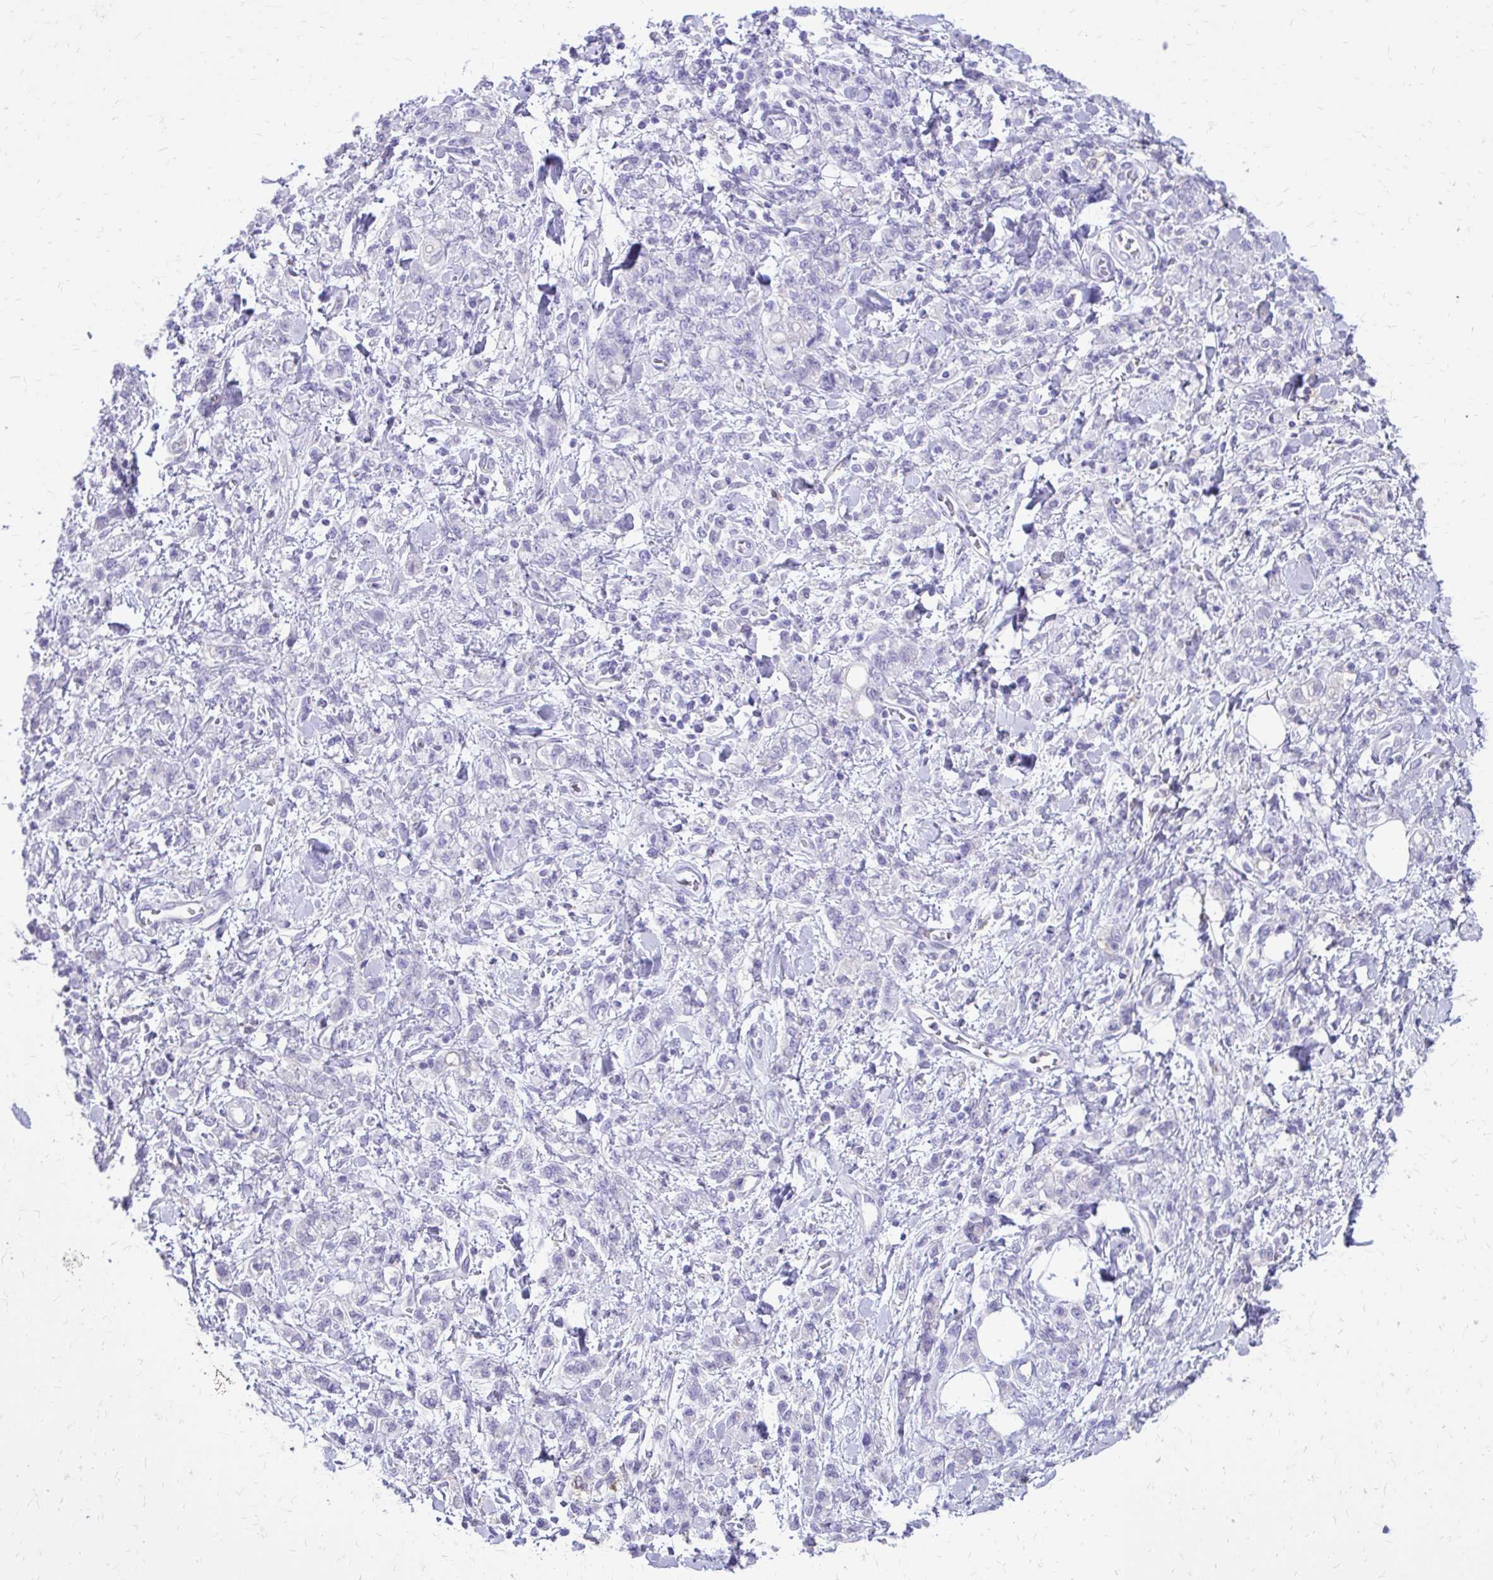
{"staining": {"intensity": "negative", "quantity": "none", "location": "none"}, "tissue": "stomach cancer", "cell_type": "Tumor cells", "image_type": "cancer", "snomed": [{"axis": "morphology", "description": "Adenocarcinoma, NOS"}, {"axis": "topography", "description": "Stomach"}], "caption": "DAB (3,3'-diaminobenzidine) immunohistochemical staining of human stomach cancer (adenocarcinoma) exhibits no significant staining in tumor cells.", "gene": "SIGLEC11", "patient": {"sex": "male", "age": 77}}